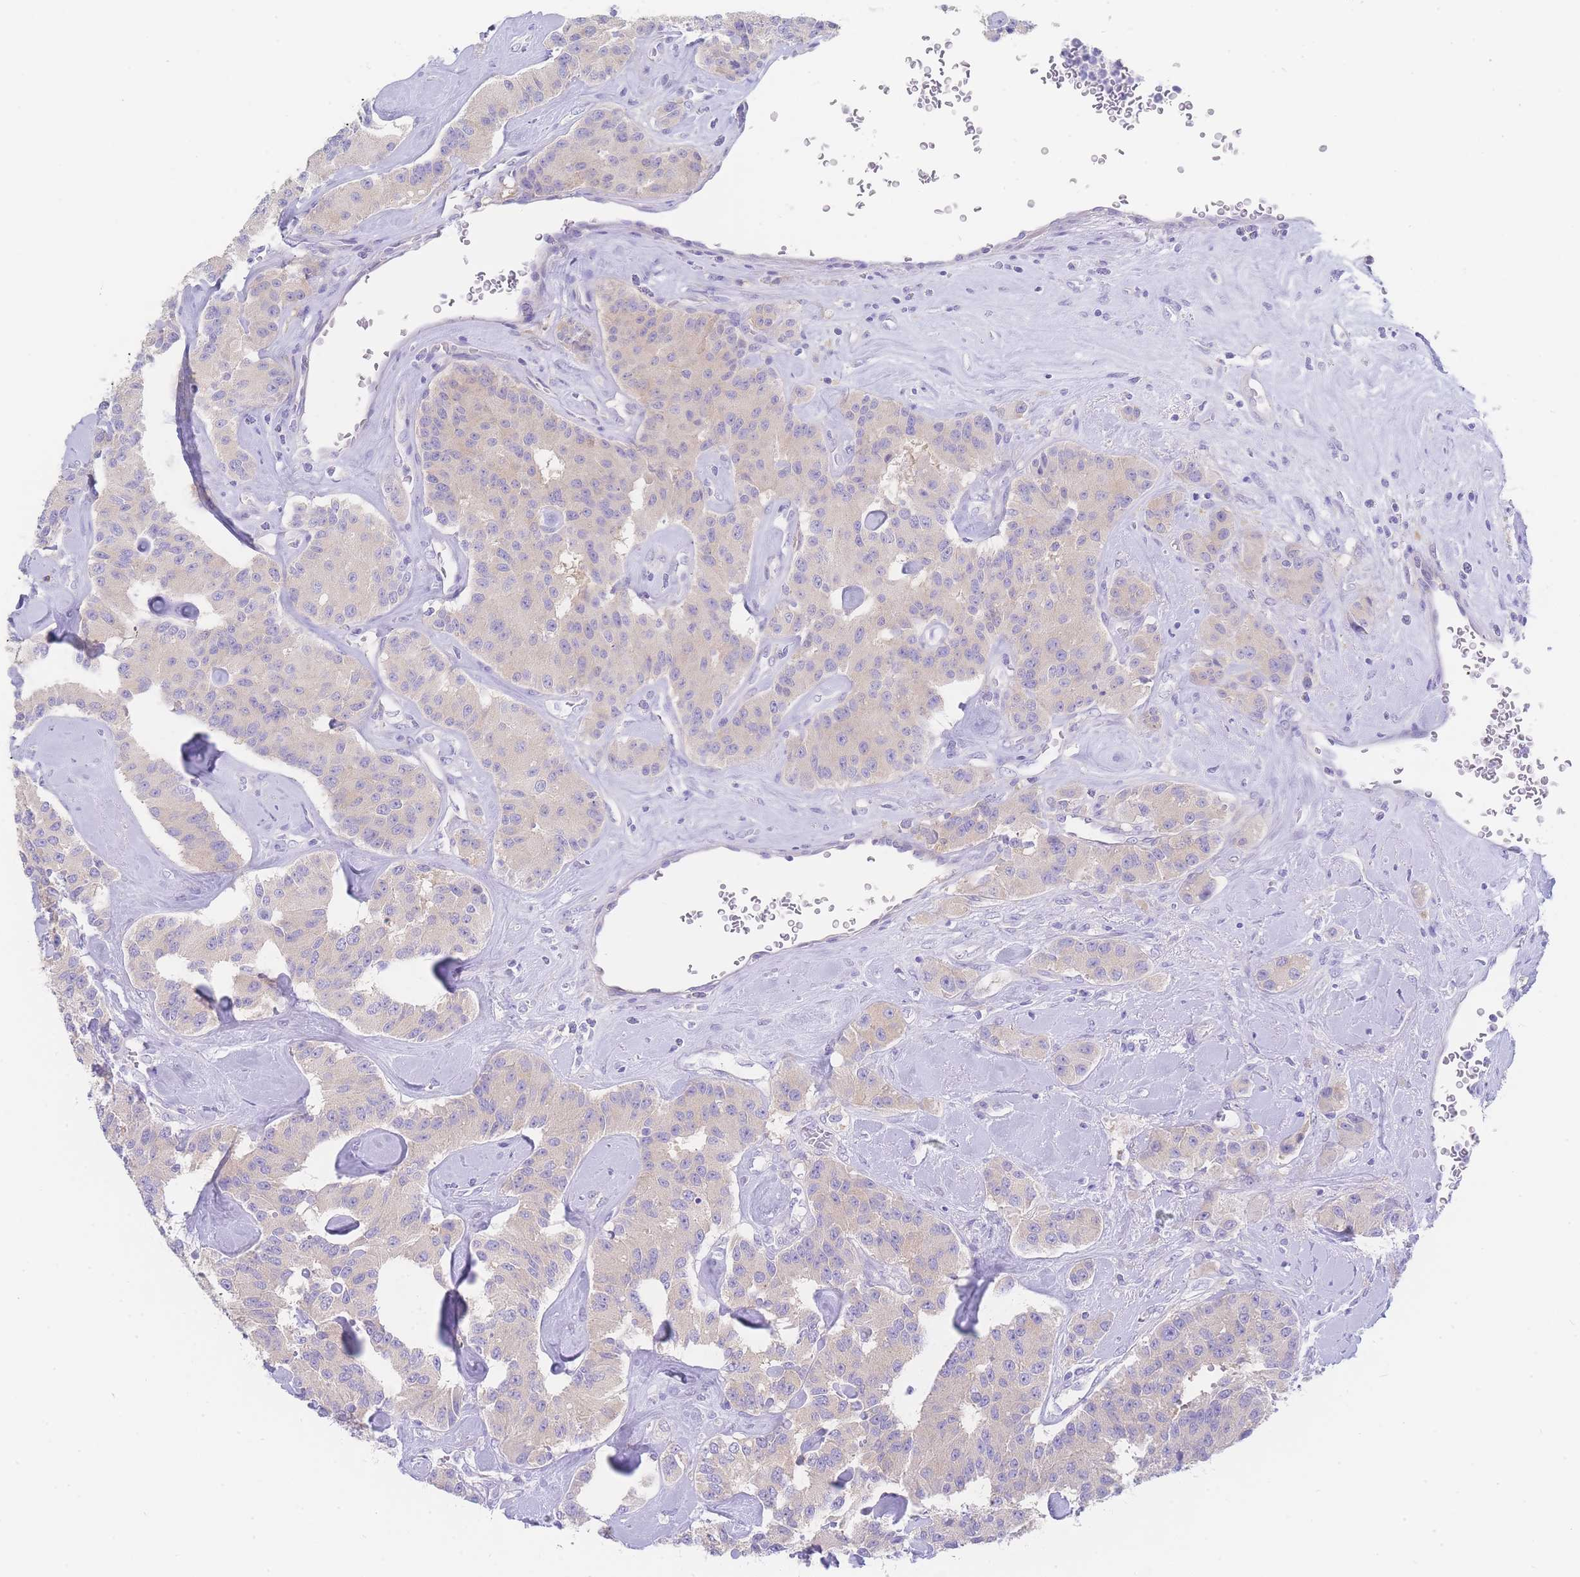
{"staining": {"intensity": "negative", "quantity": "none", "location": "none"}, "tissue": "carcinoid", "cell_type": "Tumor cells", "image_type": "cancer", "snomed": [{"axis": "morphology", "description": "Carcinoid, malignant, NOS"}, {"axis": "topography", "description": "Pancreas"}], "caption": "Carcinoid stained for a protein using IHC reveals no staining tumor cells.", "gene": "LZTFL1", "patient": {"sex": "male", "age": 41}}